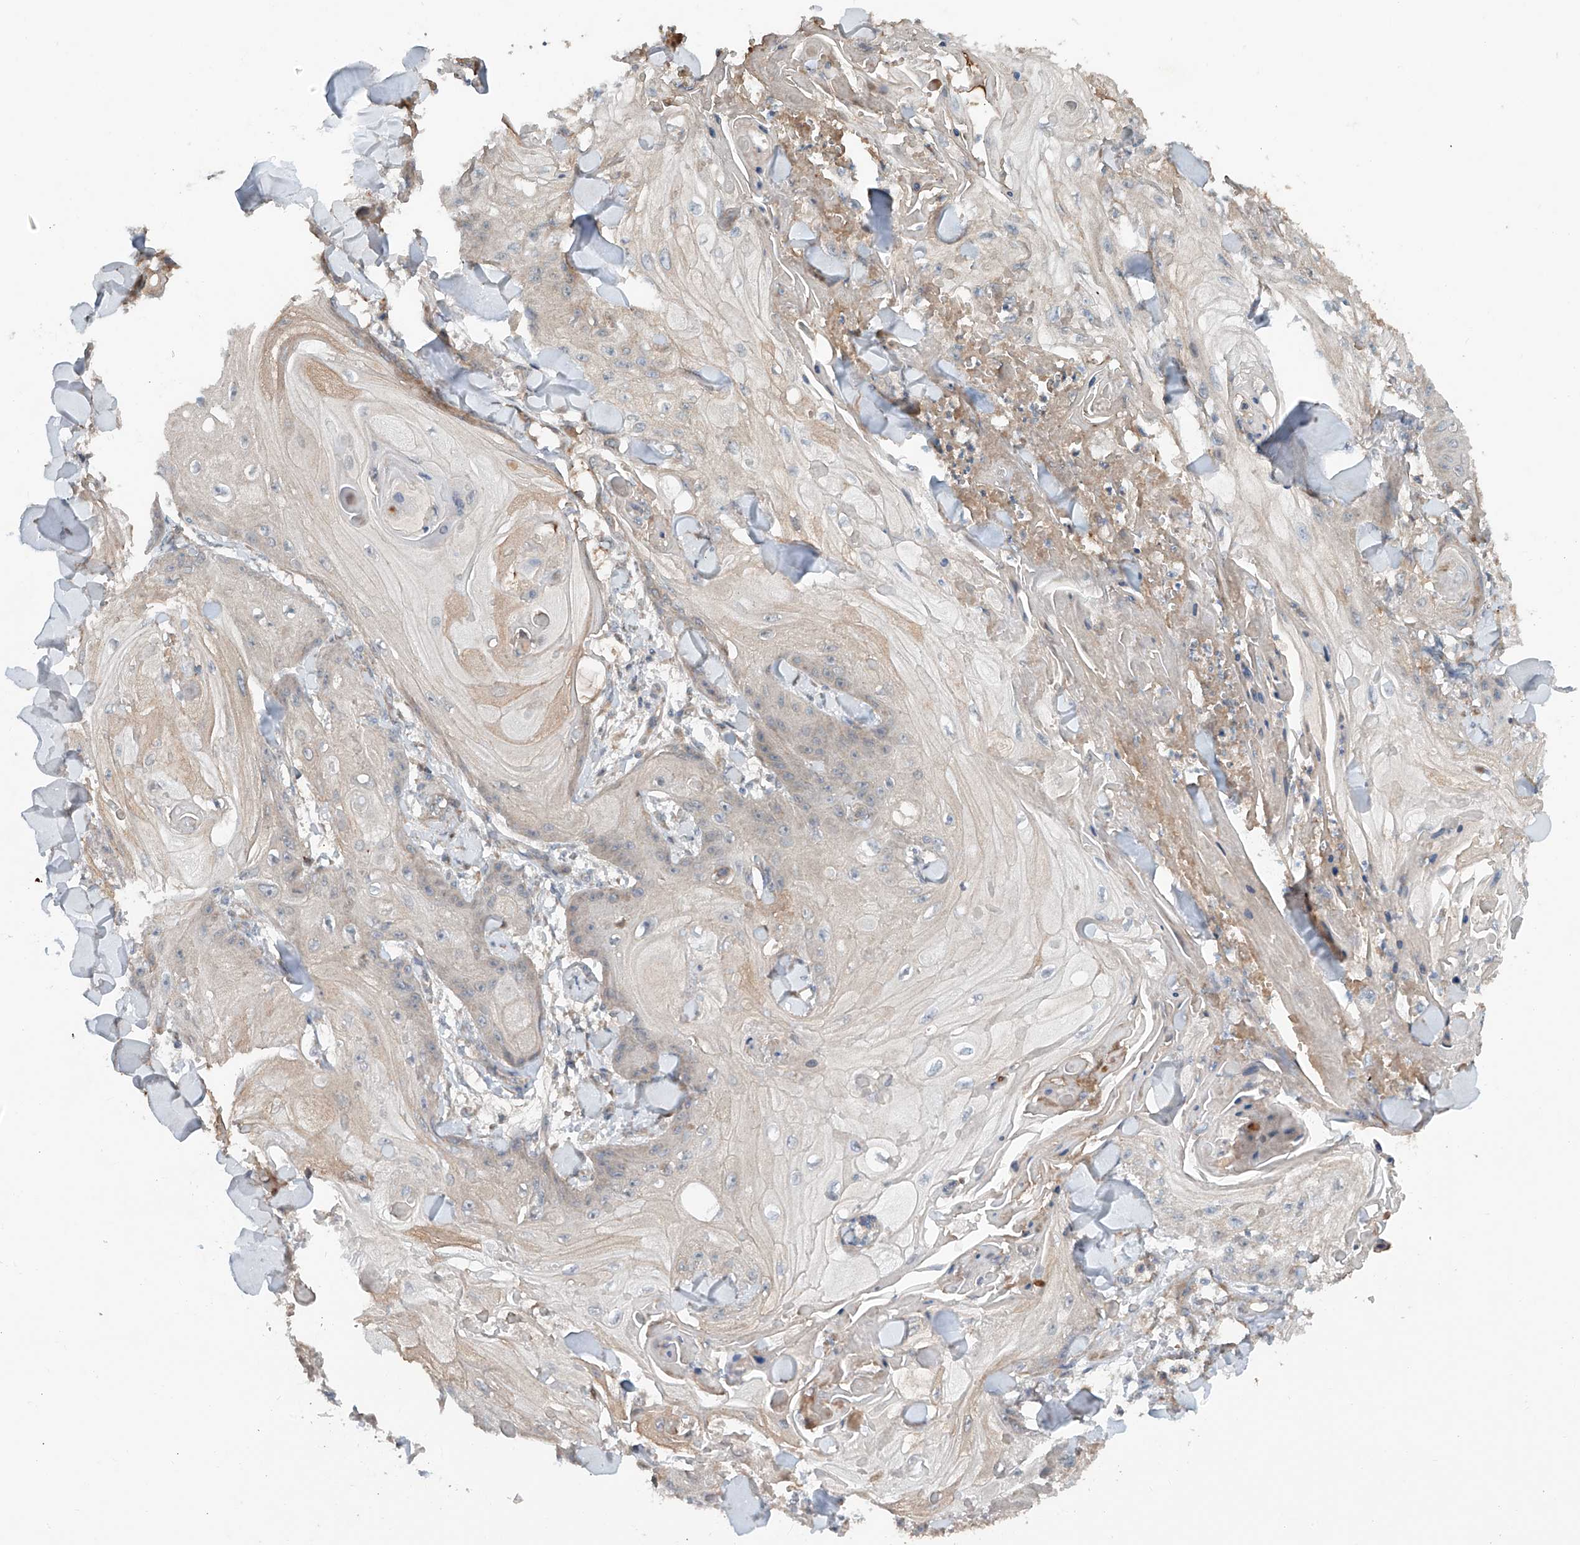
{"staining": {"intensity": "weak", "quantity": "<25%", "location": "cytoplasmic/membranous"}, "tissue": "skin cancer", "cell_type": "Tumor cells", "image_type": "cancer", "snomed": [{"axis": "morphology", "description": "Squamous cell carcinoma, NOS"}, {"axis": "topography", "description": "Skin"}], "caption": "Immunohistochemical staining of human skin cancer reveals no significant staining in tumor cells. (Brightfield microscopy of DAB immunohistochemistry at high magnification).", "gene": "ADAM23", "patient": {"sex": "male", "age": 74}}